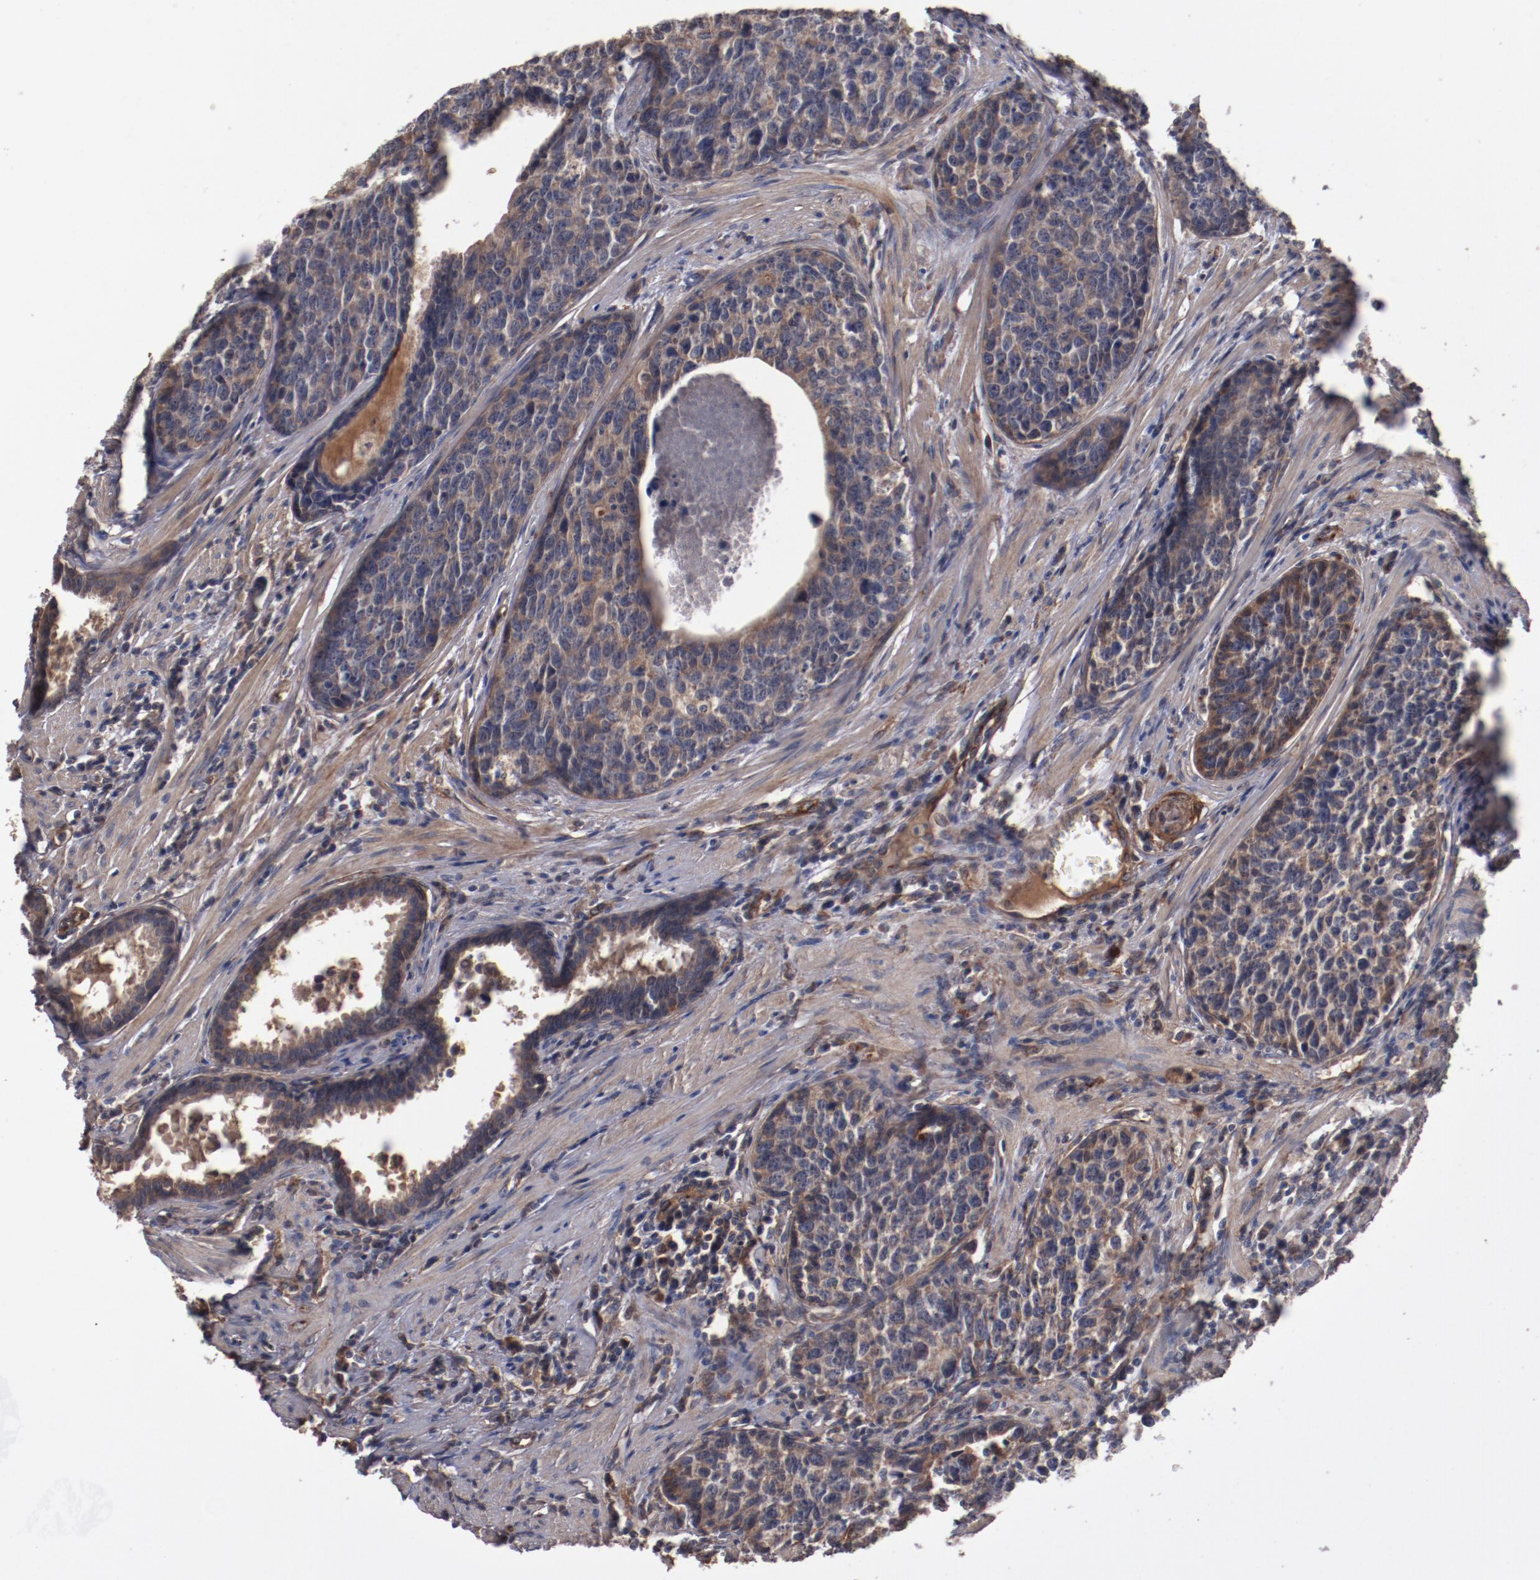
{"staining": {"intensity": "moderate", "quantity": ">75%", "location": "cytoplasmic/membranous"}, "tissue": "urothelial cancer", "cell_type": "Tumor cells", "image_type": "cancer", "snomed": [{"axis": "morphology", "description": "Urothelial carcinoma, High grade"}, {"axis": "topography", "description": "Urinary bladder"}], "caption": "Brown immunohistochemical staining in urothelial cancer exhibits moderate cytoplasmic/membranous expression in about >75% of tumor cells.", "gene": "DIPK2B", "patient": {"sex": "male", "age": 81}}